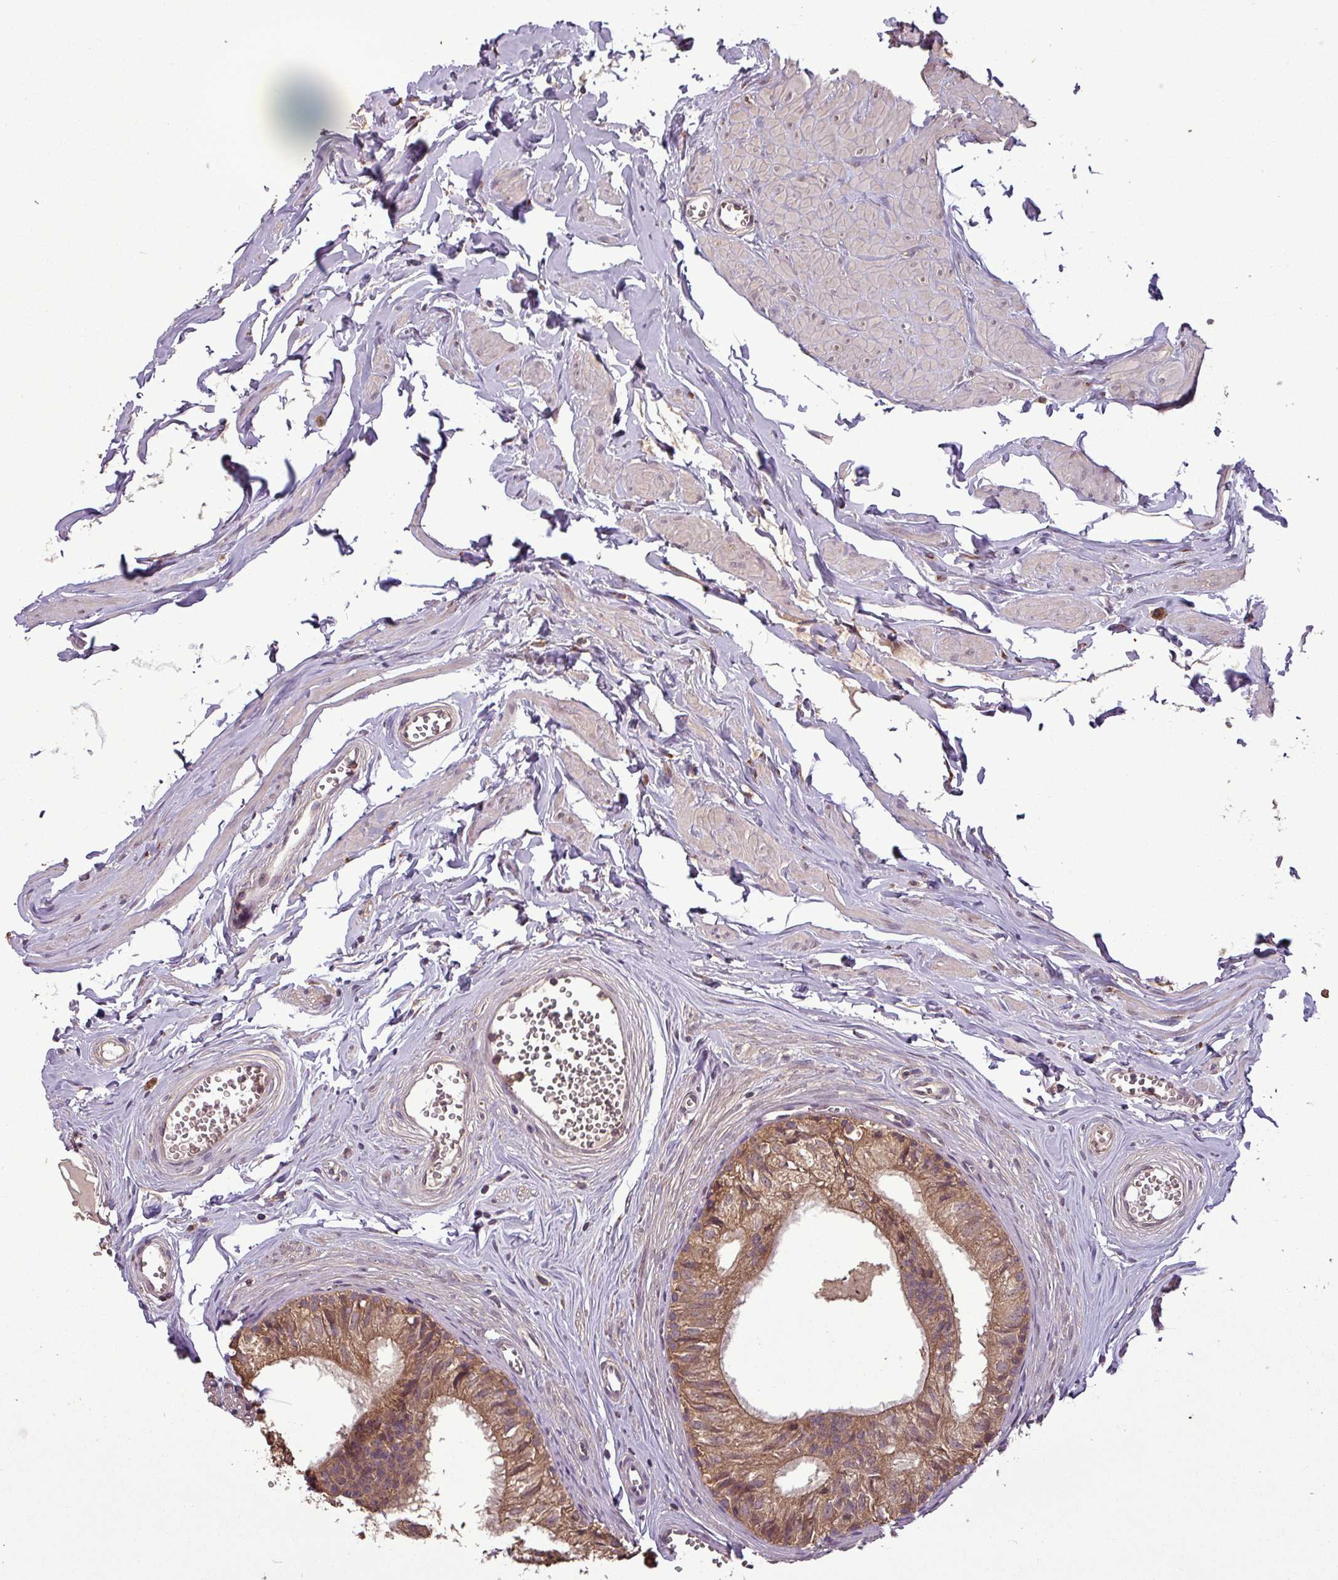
{"staining": {"intensity": "moderate", "quantity": ">75%", "location": "cytoplasmic/membranous"}, "tissue": "epididymis", "cell_type": "Glandular cells", "image_type": "normal", "snomed": [{"axis": "morphology", "description": "Normal tissue, NOS"}, {"axis": "topography", "description": "Epididymis"}], "caption": "Protein expression by immunohistochemistry demonstrates moderate cytoplasmic/membranous staining in about >75% of glandular cells in unremarkable epididymis. (IHC, brightfield microscopy, high magnification).", "gene": "NT5C3A", "patient": {"sex": "male", "age": 36}}